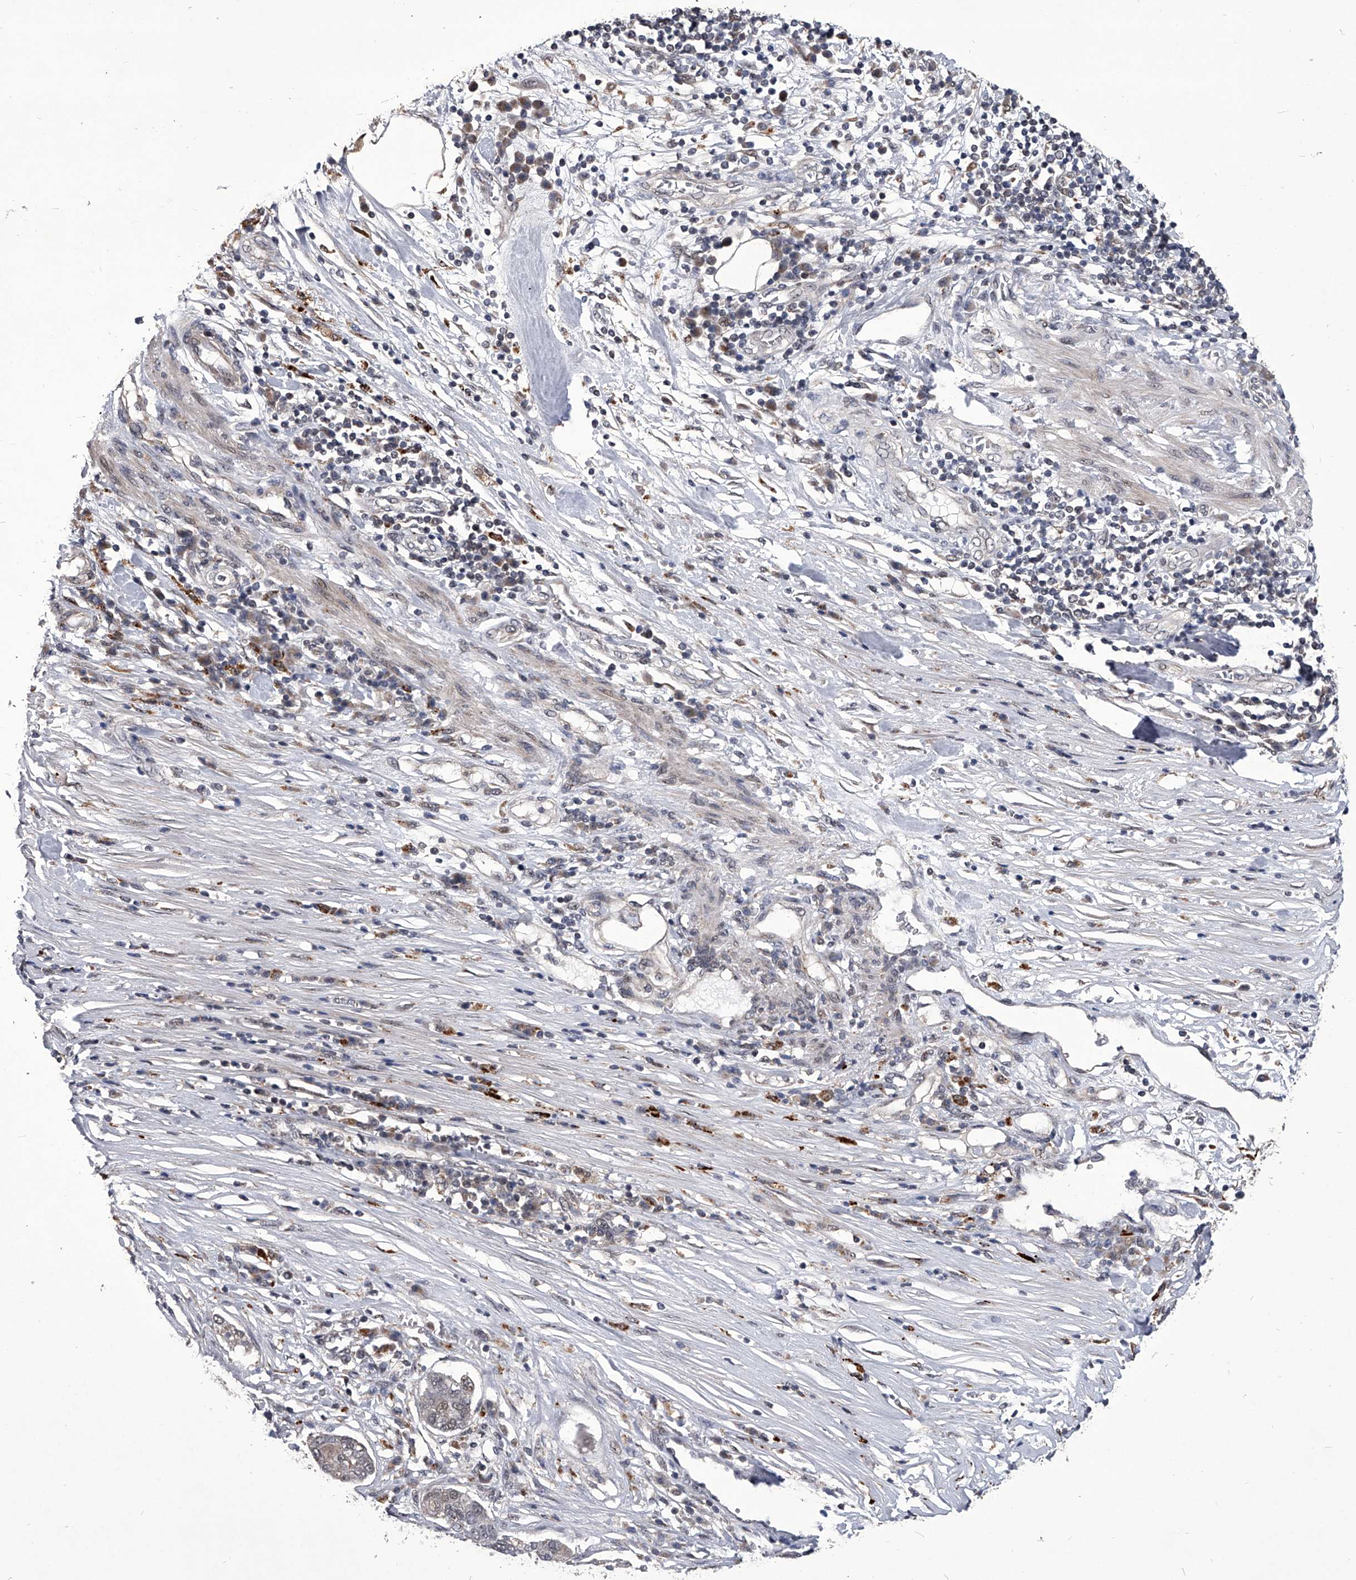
{"staining": {"intensity": "weak", "quantity": "<25%", "location": "nuclear"}, "tissue": "pancreatic cancer", "cell_type": "Tumor cells", "image_type": "cancer", "snomed": [{"axis": "morphology", "description": "Adenocarcinoma, NOS"}, {"axis": "topography", "description": "Pancreas"}], "caption": "DAB (3,3'-diaminobenzidine) immunohistochemical staining of human pancreatic cancer shows no significant positivity in tumor cells.", "gene": "CMTR1", "patient": {"sex": "female", "age": 61}}